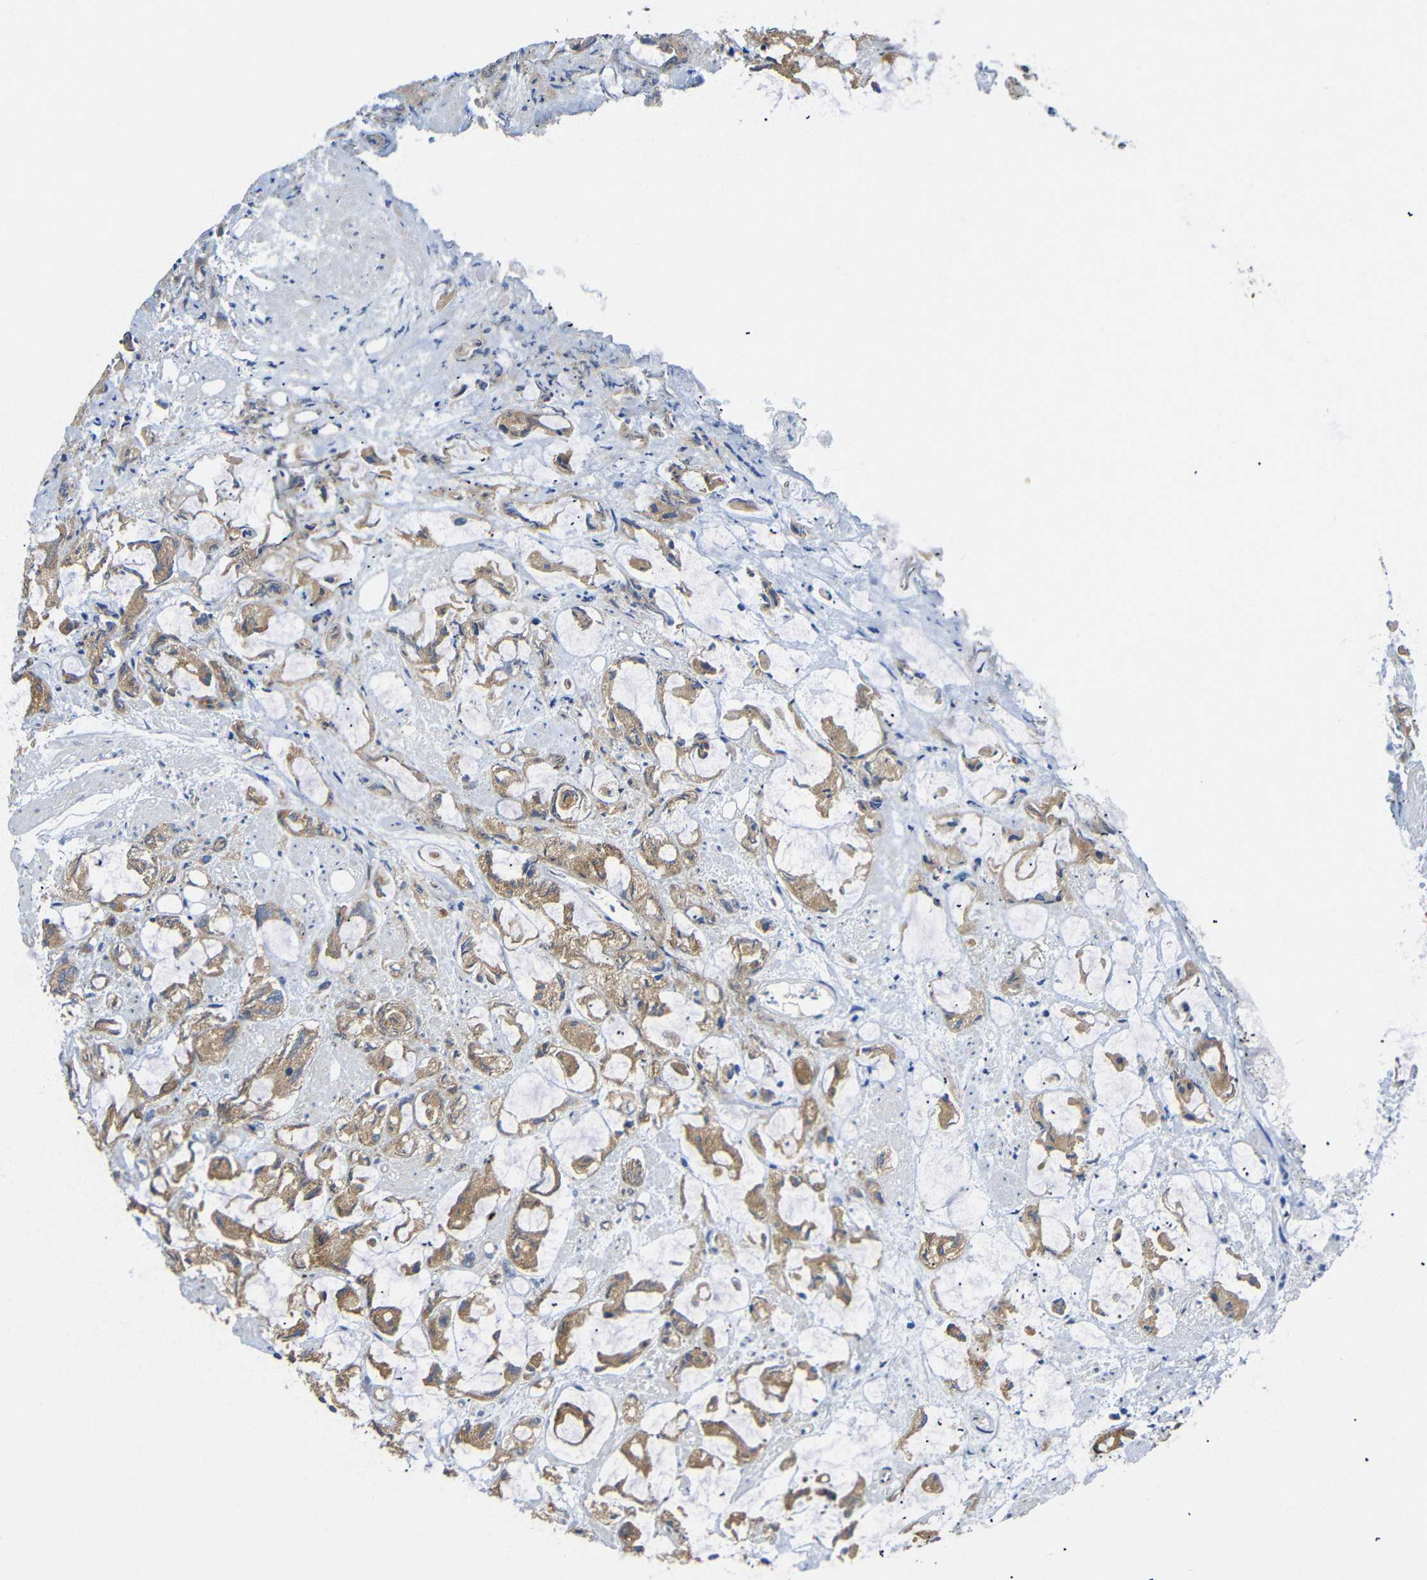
{"staining": {"intensity": "moderate", "quantity": ">75%", "location": "cytoplasmic/membranous"}, "tissue": "prostate cancer", "cell_type": "Tumor cells", "image_type": "cancer", "snomed": [{"axis": "morphology", "description": "Adenocarcinoma, High grade"}, {"axis": "topography", "description": "Prostate"}], "caption": "Prostate adenocarcinoma (high-grade) stained for a protein (brown) demonstrates moderate cytoplasmic/membranous positive expression in about >75% of tumor cells.", "gene": "SYPL1", "patient": {"sex": "male", "age": 85}}